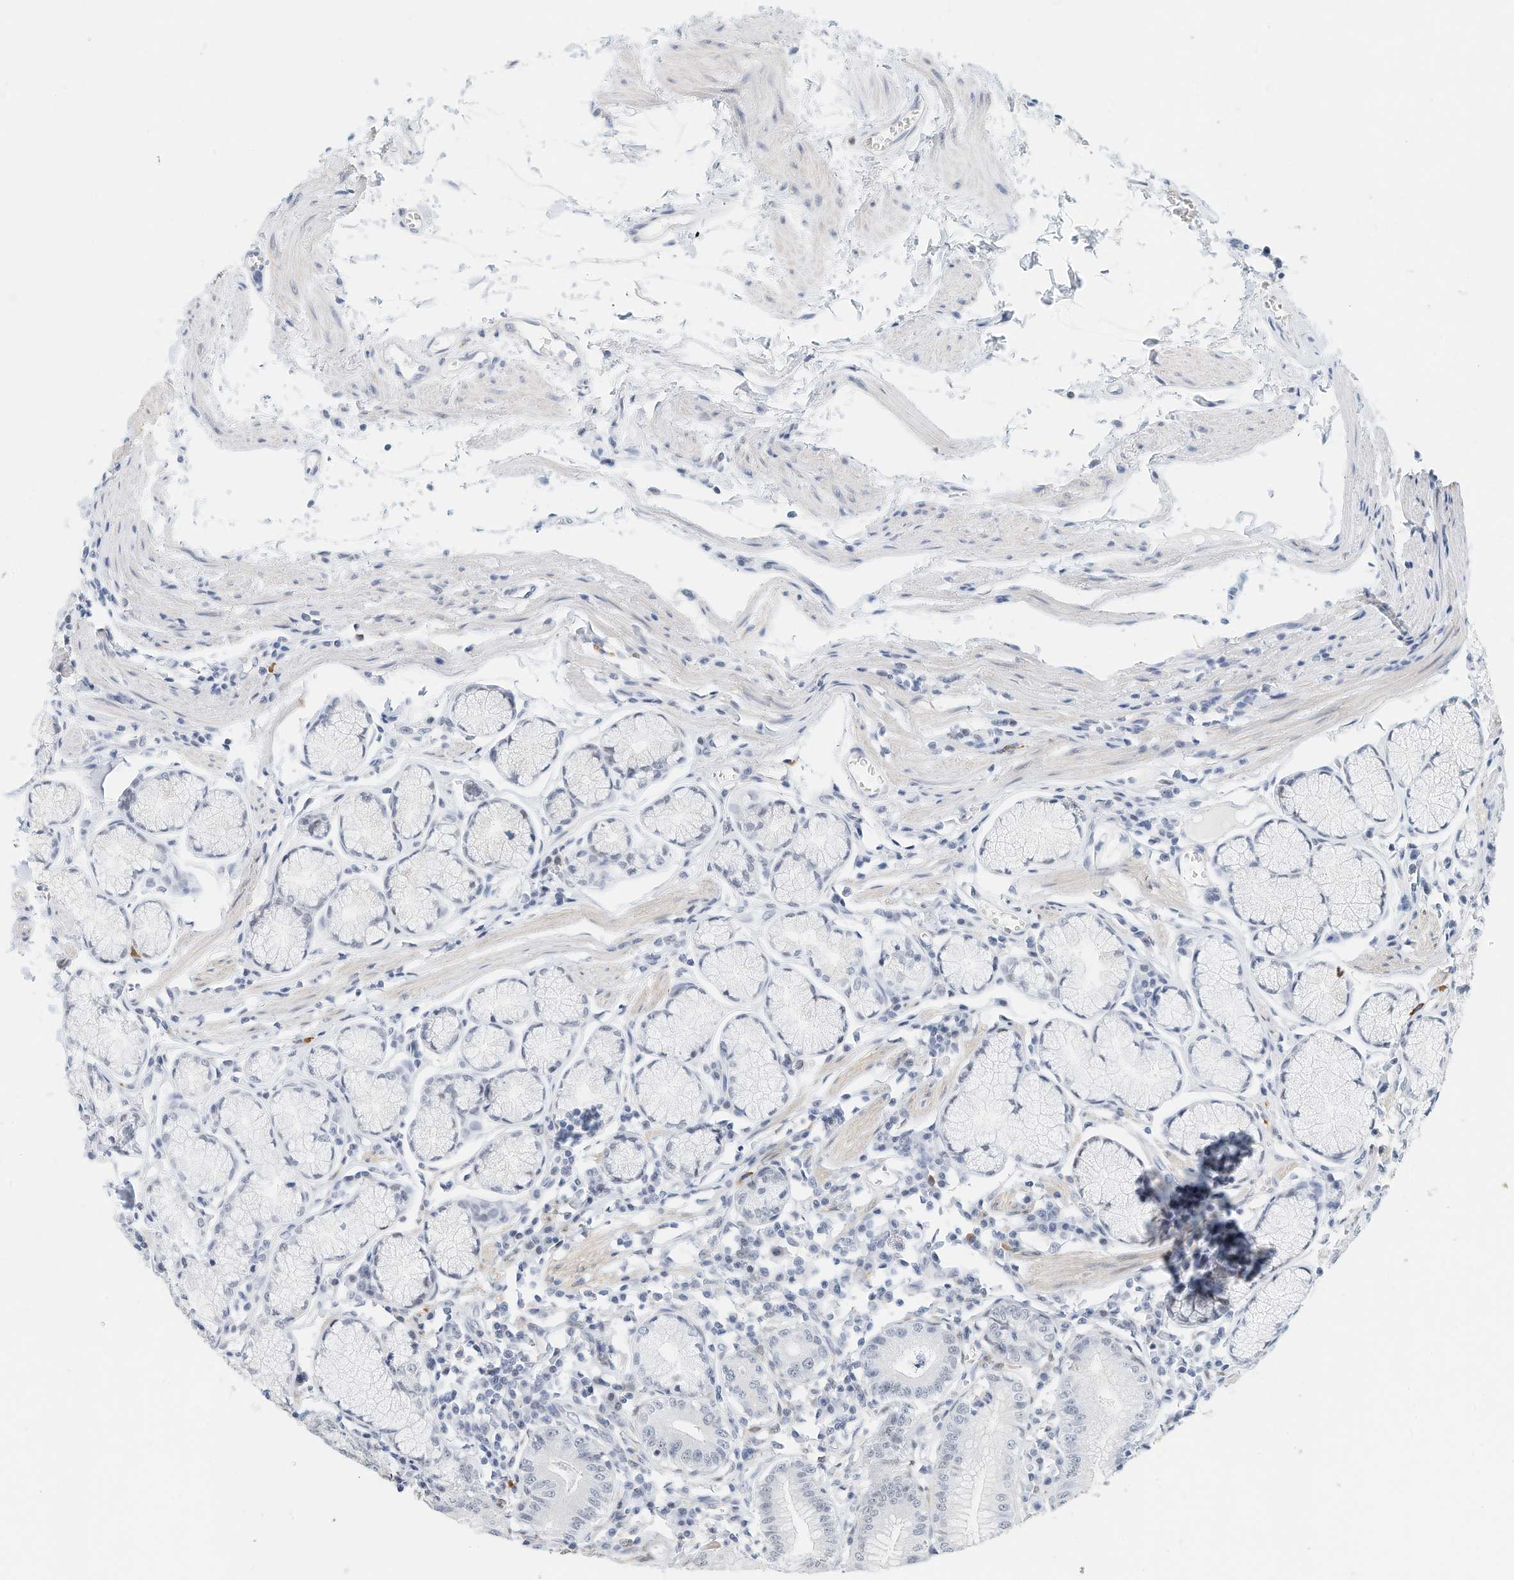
{"staining": {"intensity": "moderate", "quantity": "<25%", "location": "nuclear"}, "tissue": "stomach", "cell_type": "Glandular cells", "image_type": "normal", "snomed": [{"axis": "morphology", "description": "Normal tissue, NOS"}, {"axis": "topography", "description": "Stomach"}], "caption": "IHC photomicrograph of normal stomach stained for a protein (brown), which shows low levels of moderate nuclear staining in approximately <25% of glandular cells.", "gene": "ARHGAP28", "patient": {"sex": "male", "age": 55}}